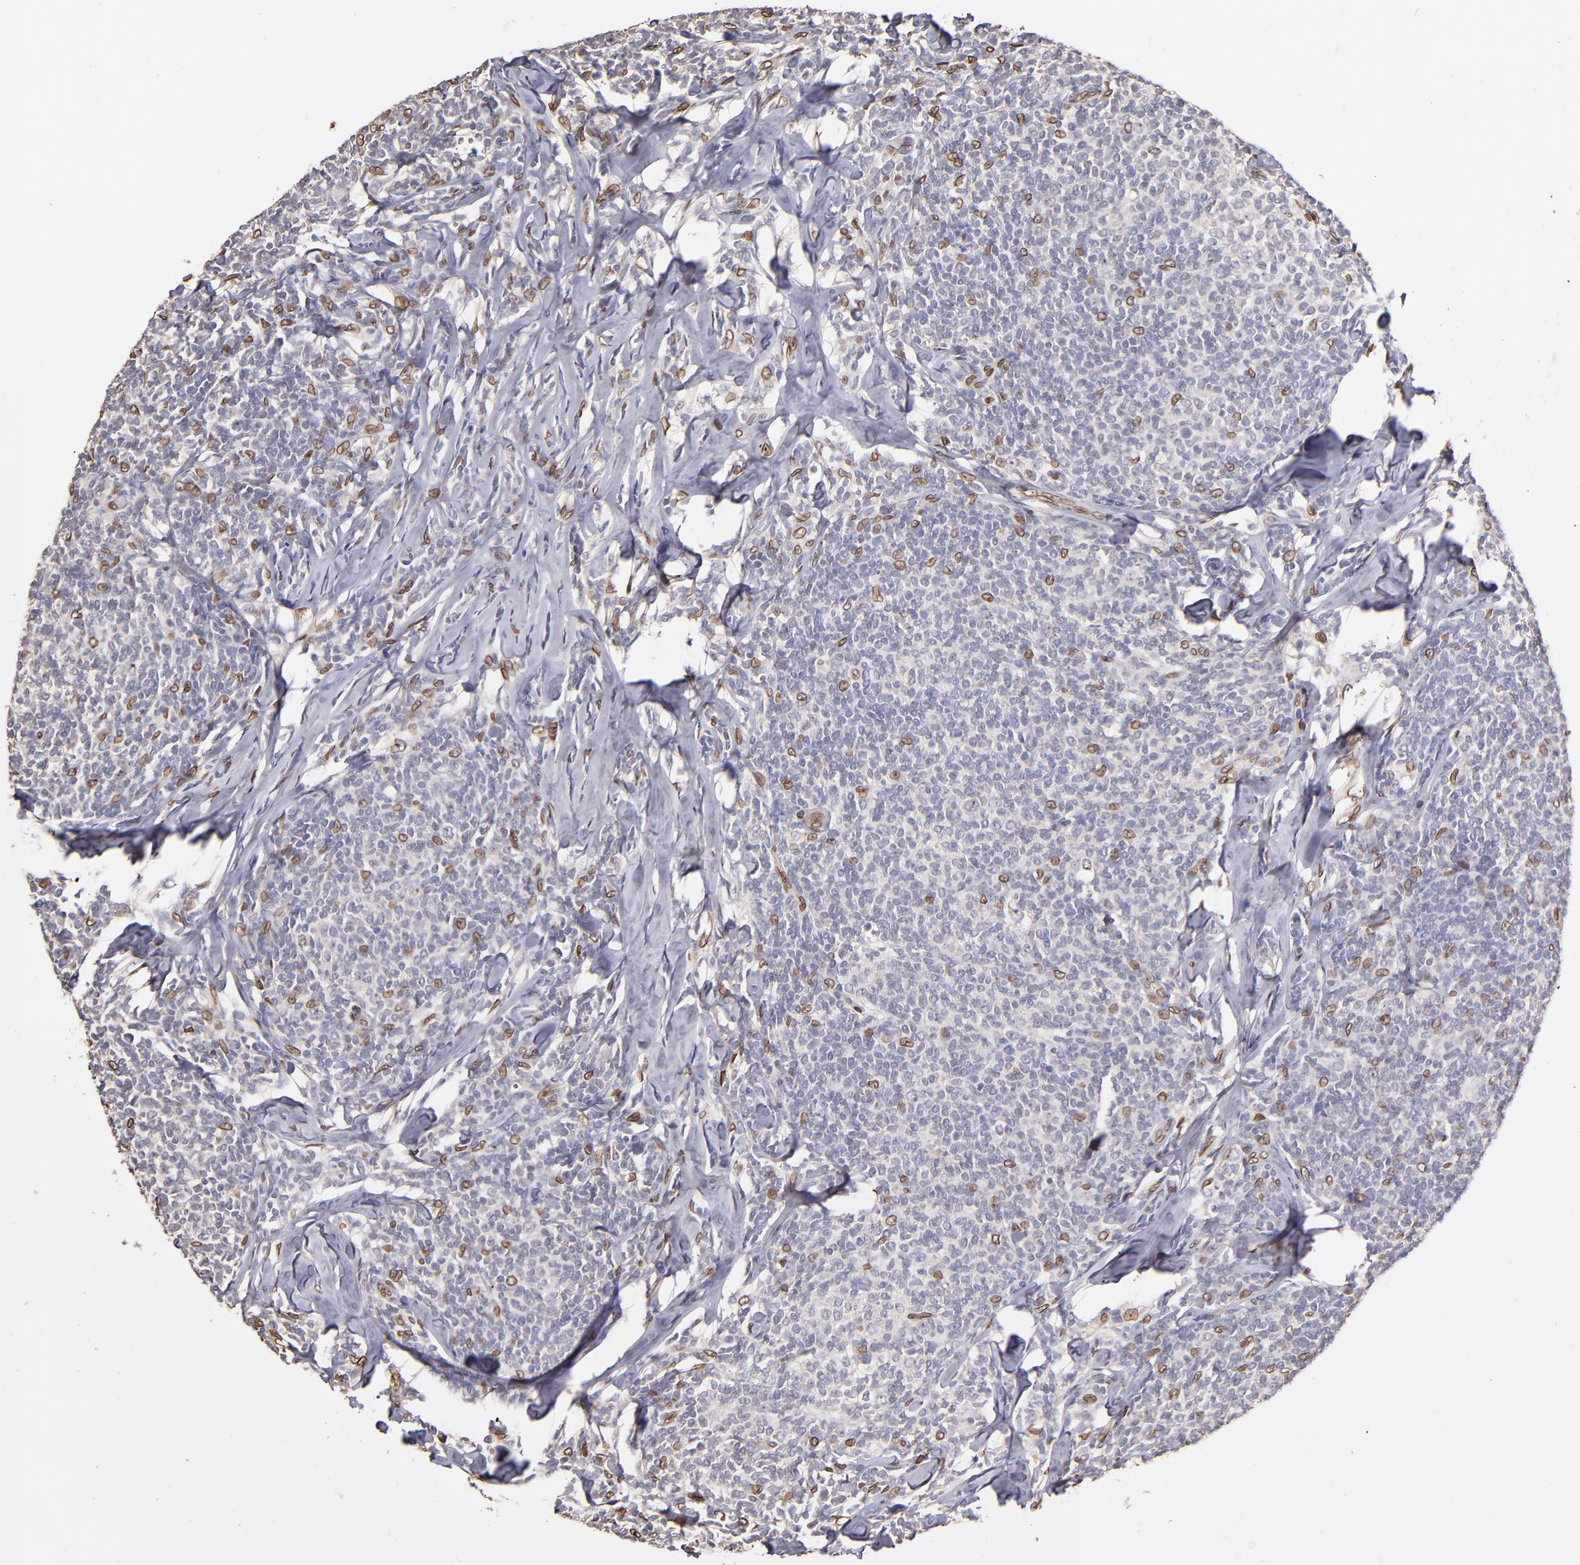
{"staining": {"intensity": "moderate", "quantity": "<25%", "location": "cytoplasmic/membranous,nuclear"}, "tissue": "lymphoma", "cell_type": "Tumor cells", "image_type": "cancer", "snomed": [{"axis": "morphology", "description": "Malignant lymphoma, non-Hodgkin's type, Low grade"}, {"axis": "topography", "description": "Lymph node"}], "caption": "A brown stain shows moderate cytoplasmic/membranous and nuclear positivity of a protein in human low-grade malignant lymphoma, non-Hodgkin's type tumor cells.", "gene": "PUM3", "patient": {"sex": "female", "age": 56}}